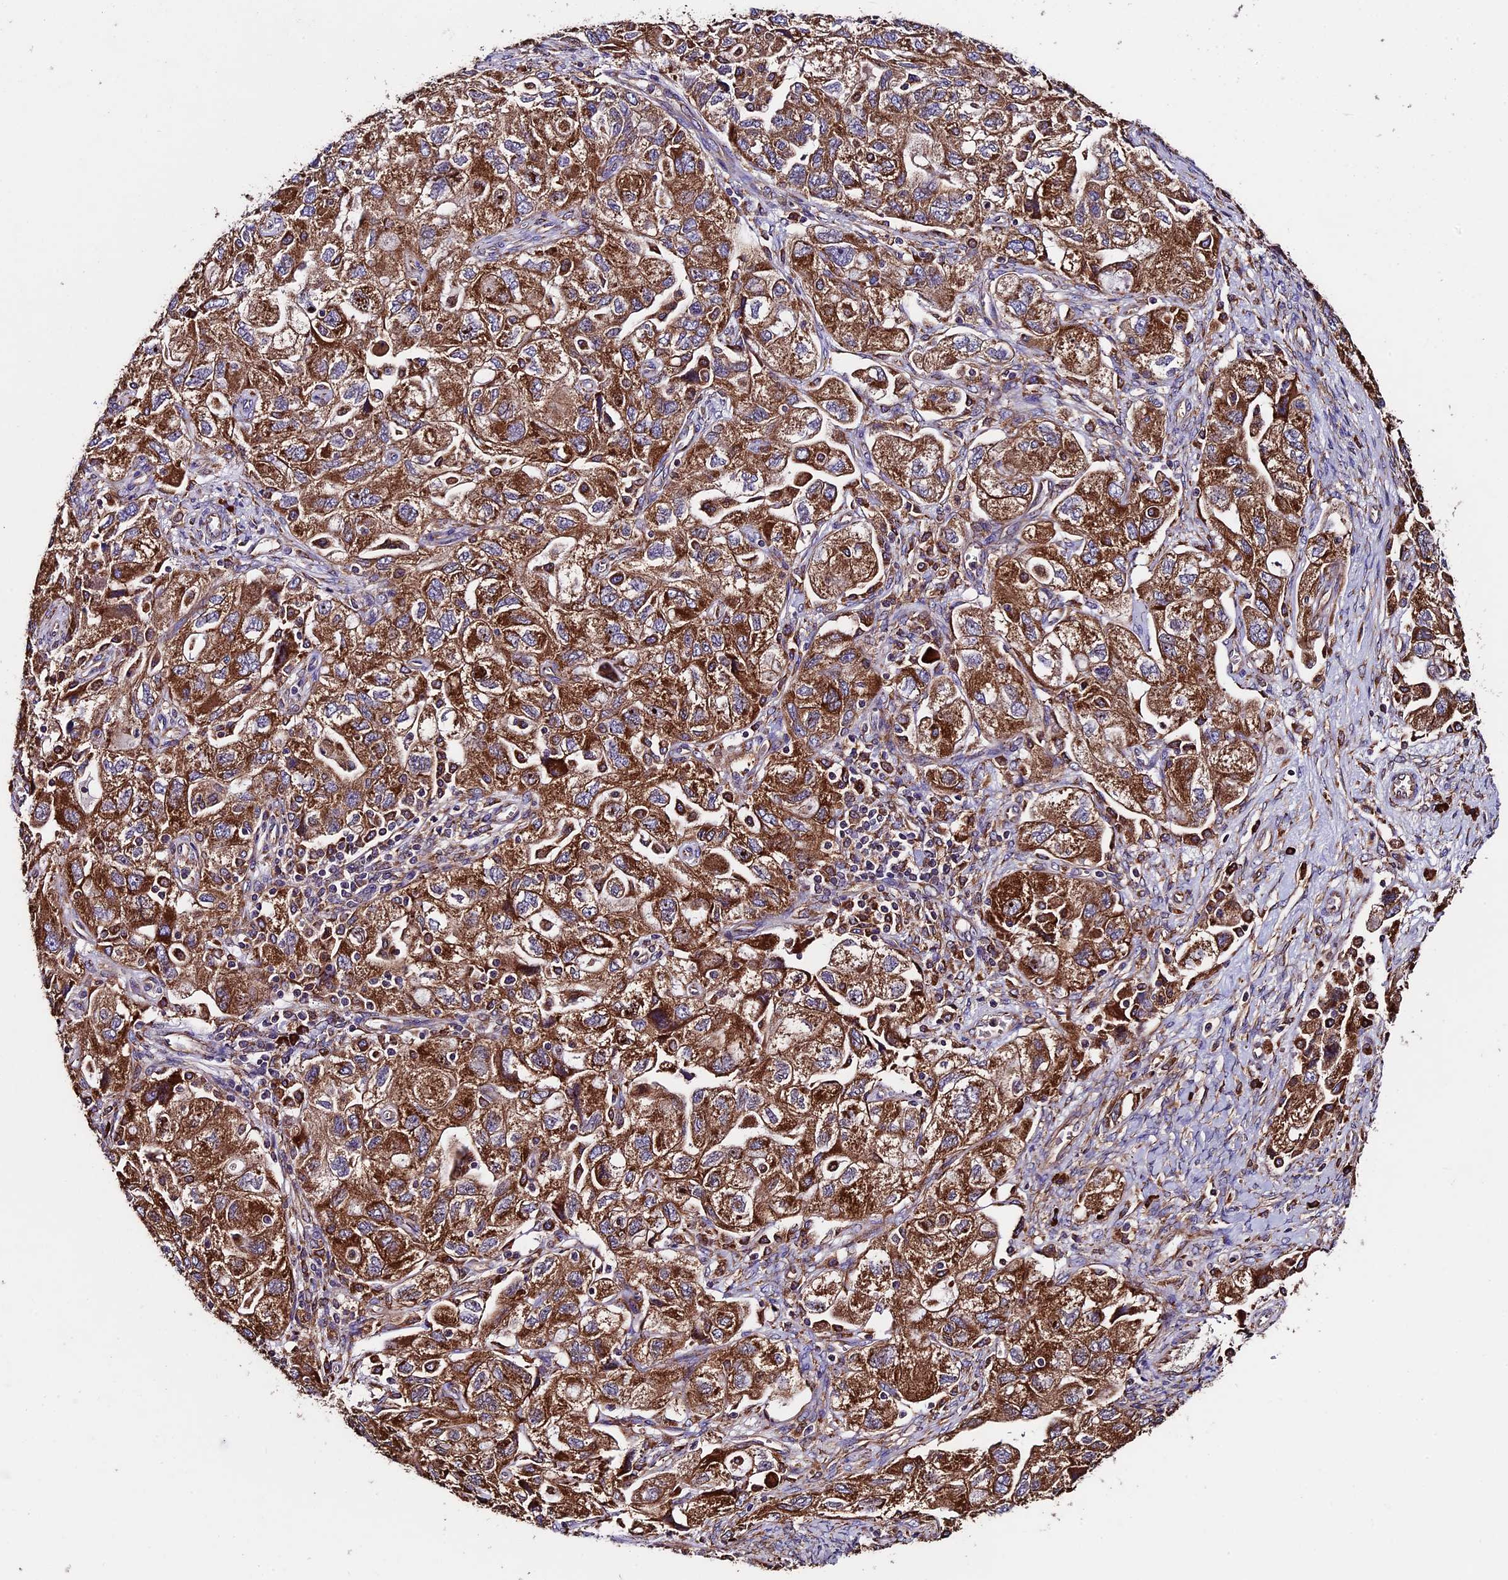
{"staining": {"intensity": "strong", "quantity": ">75%", "location": "cytoplasmic/membranous"}, "tissue": "ovarian cancer", "cell_type": "Tumor cells", "image_type": "cancer", "snomed": [{"axis": "morphology", "description": "Carcinoma, NOS"}, {"axis": "morphology", "description": "Cystadenocarcinoma, serous, NOS"}, {"axis": "topography", "description": "Ovary"}], "caption": "Ovarian cancer stained with a protein marker demonstrates strong staining in tumor cells.", "gene": "BTBD3", "patient": {"sex": "female", "age": 69}}